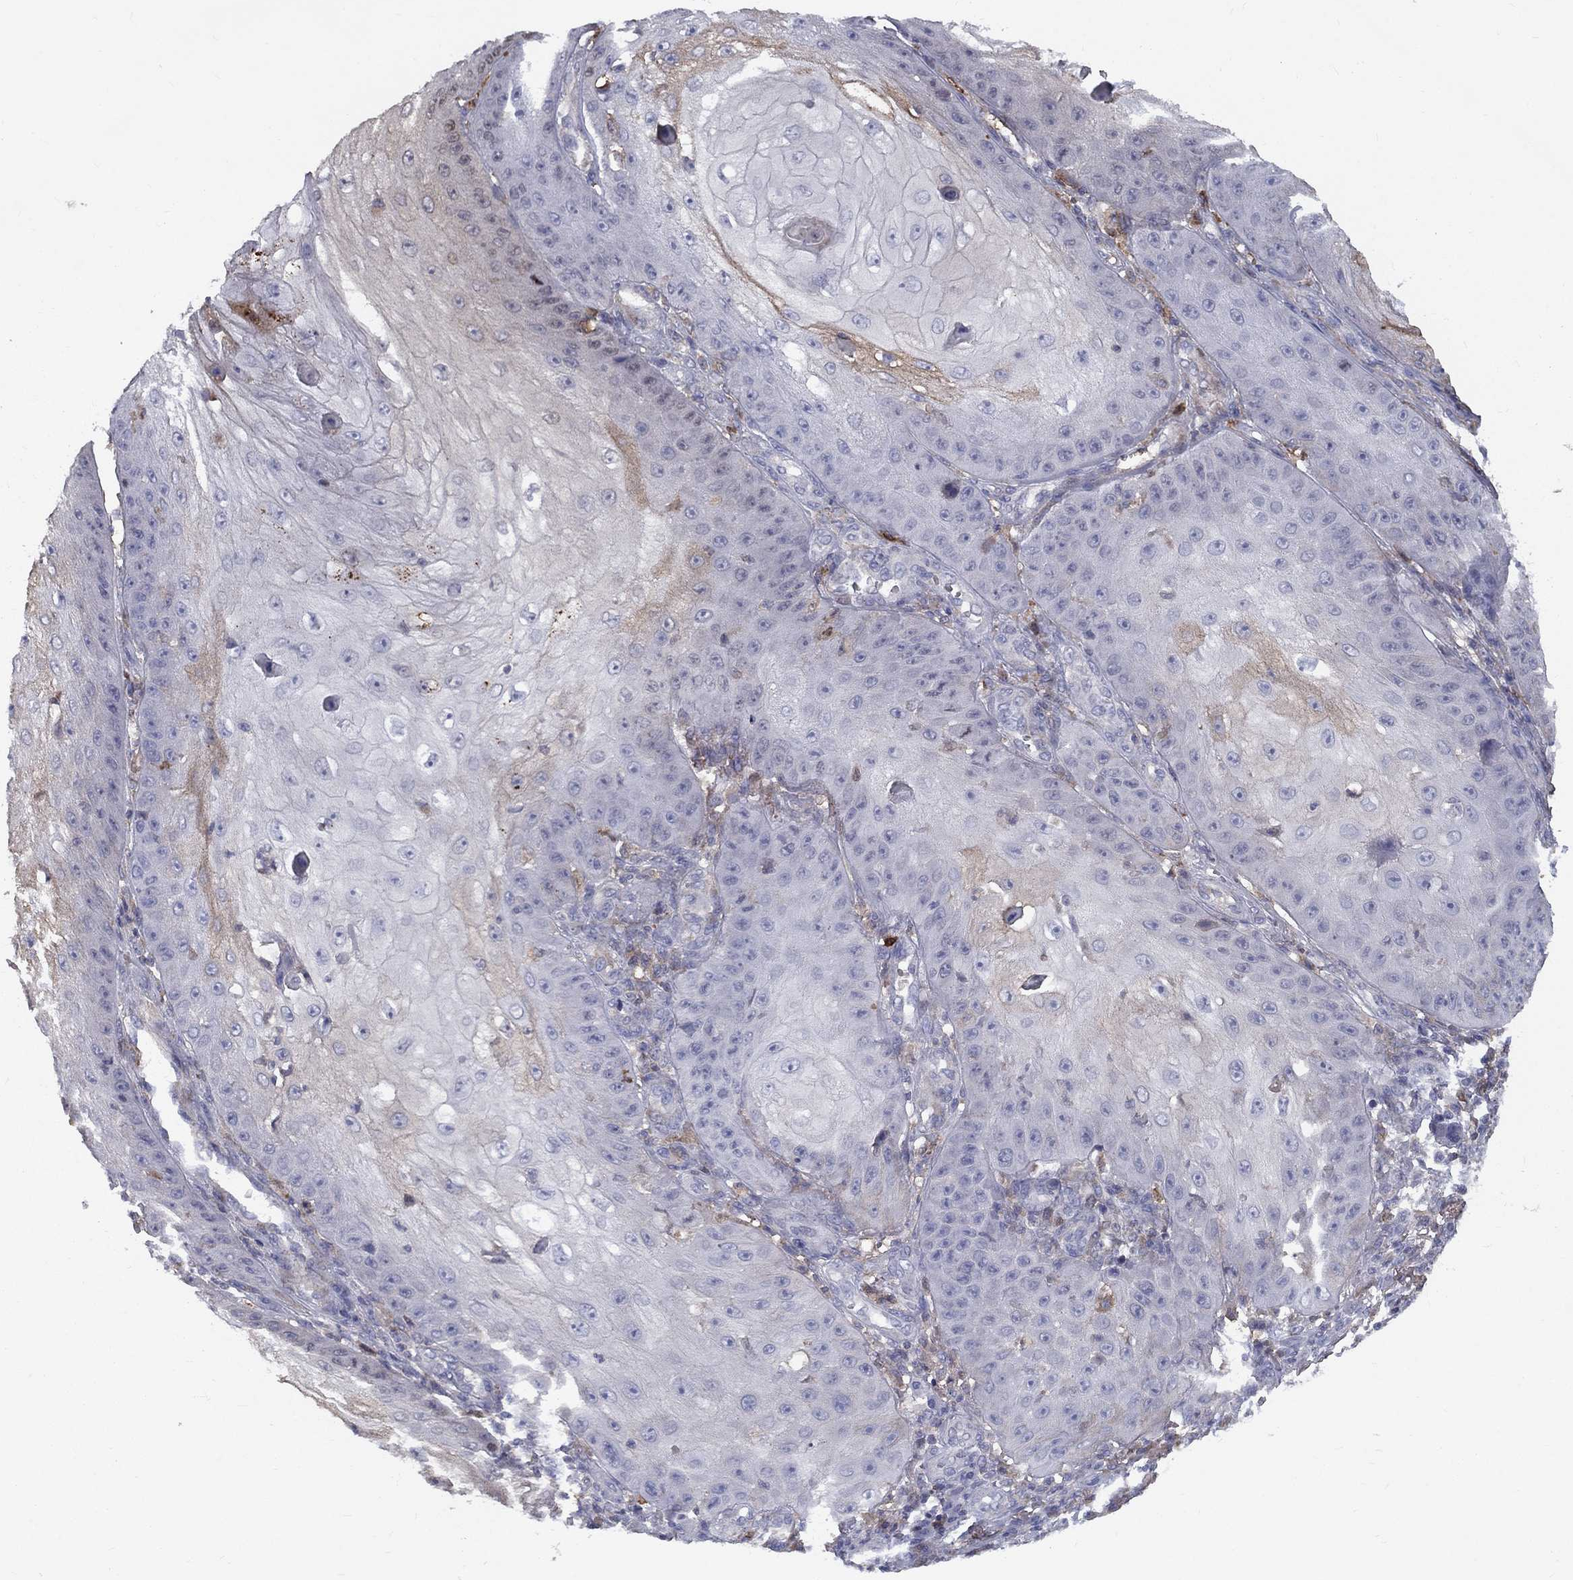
{"staining": {"intensity": "weak", "quantity": "<25%", "location": "cytoplasmic/membranous"}, "tissue": "skin cancer", "cell_type": "Tumor cells", "image_type": "cancer", "snomed": [{"axis": "morphology", "description": "Squamous cell carcinoma, NOS"}, {"axis": "topography", "description": "Skin"}], "caption": "Immunohistochemistry (IHC) photomicrograph of human skin cancer (squamous cell carcinoma) stained for a protein (brown), which displays no staining in tumor cells.", "gene": "EPDR1", "patient": {"sex": "male", "age": 70}}